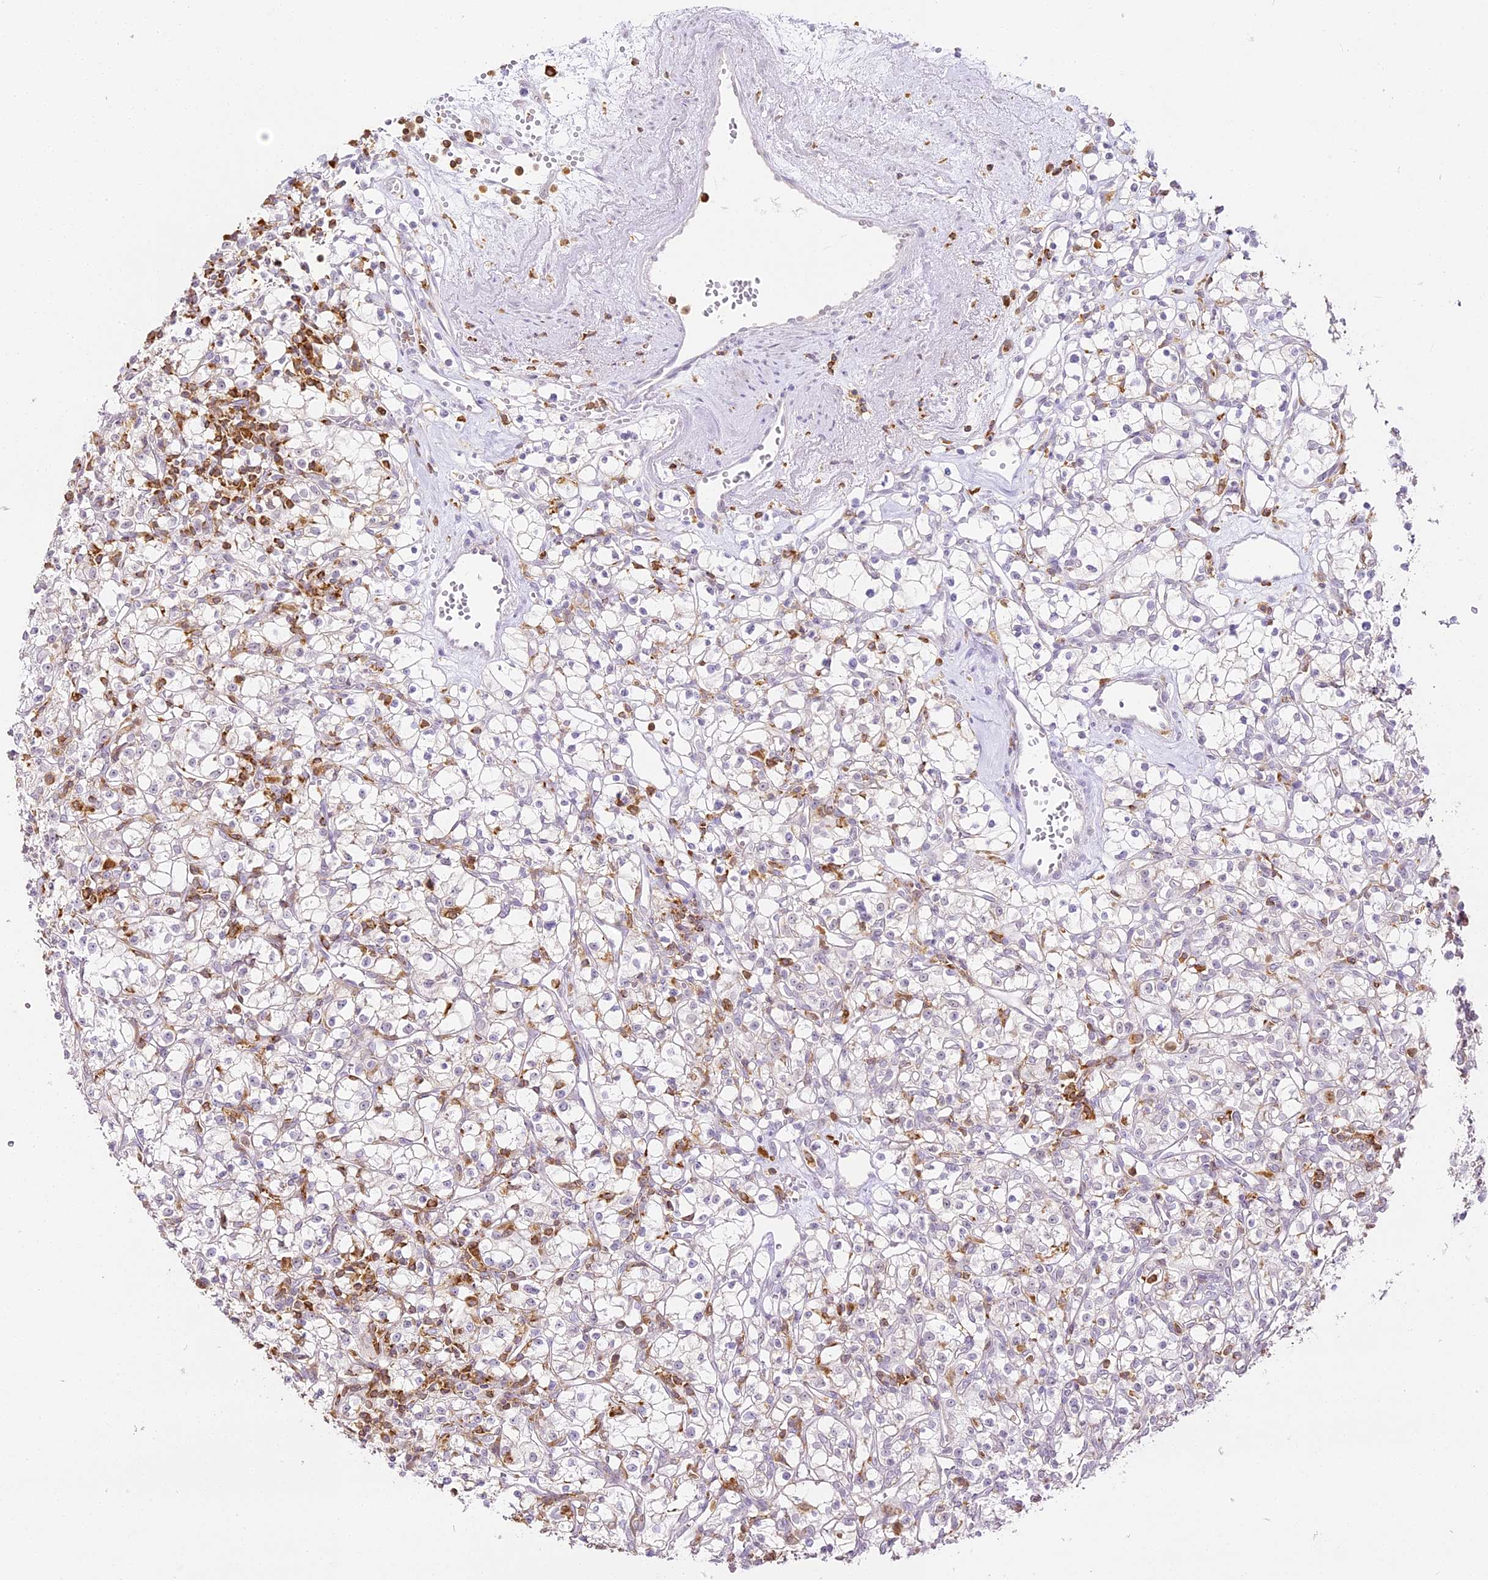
{"staining": {"intensity": "negative", "quantity": "none", "location": "none"}, "tissue": "renal cancer", "cell_type": "Tumor cells", "image_type": "cancer", "snomed": [{"axis": "morphology", "description": "Adenocarcinoma, NOS"}, {"axis": "topography", "description": "Kidney"}], "caption": "IHC of human renal cancer reveals no expression in tumor cells.", "gene": "DOCK2", "patient": {"sex": "female", "age": 59}}